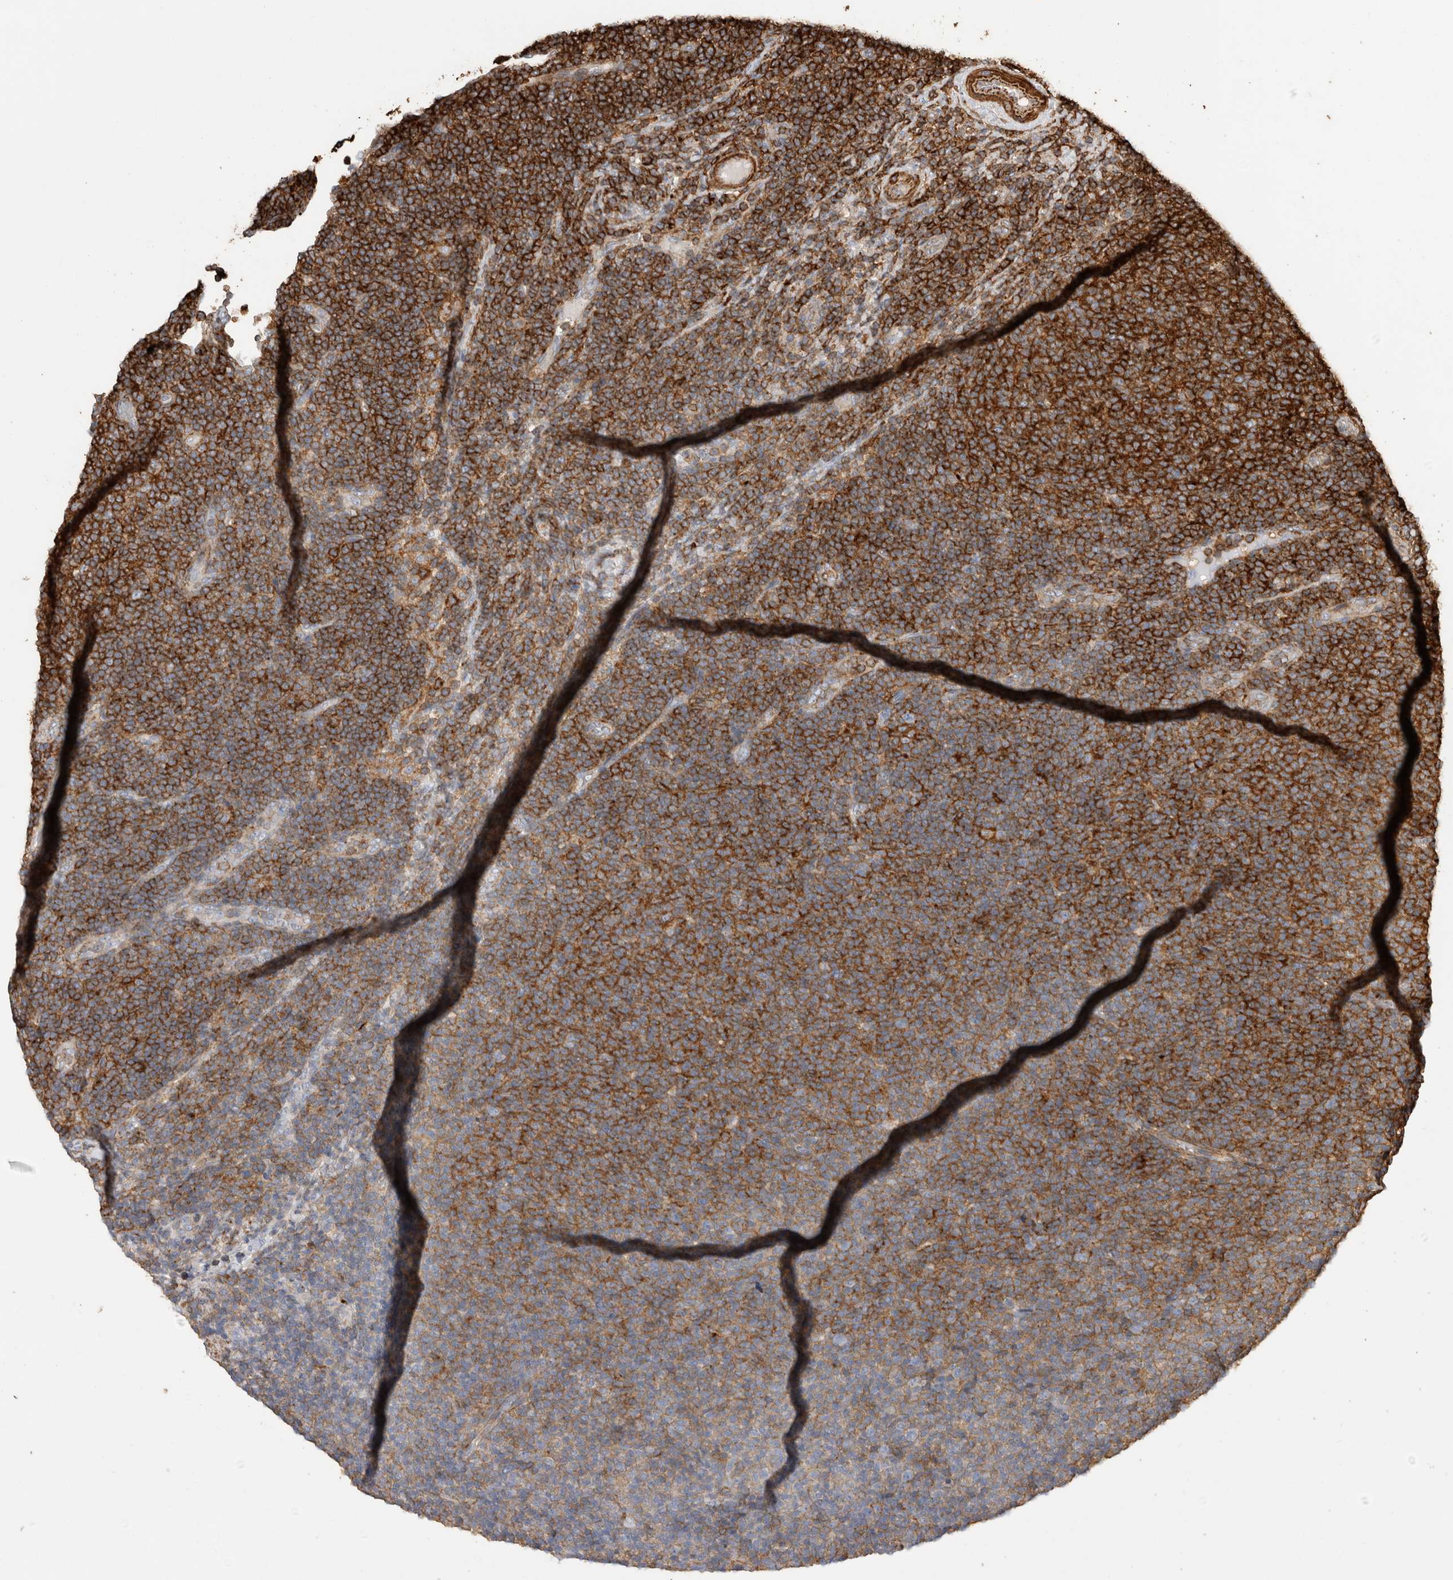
{"staining": {"intensity": "strong", "quantity": ">75%", "location": "cytoplasmic/membranous"}, "tissue": "lymphoma", "cell_type": "Tumor cells", "image_type": "cancer", "snomed": [{"axis": "morphology", "description": "Malignant lymphoma, non-Hodgkin's type, Low grade"}, {"axis": "topography", "description": "Lymph node"}], "caption": "Human low-grade malignant lymphoma, non-Hodgkin's type stained with a brown dye displays strong cytoplasmic/membranous positive positivity in approximately >75% of tumor cells.", "gene": "GPER1", "patient": {"sex": "male", "age": 66}}